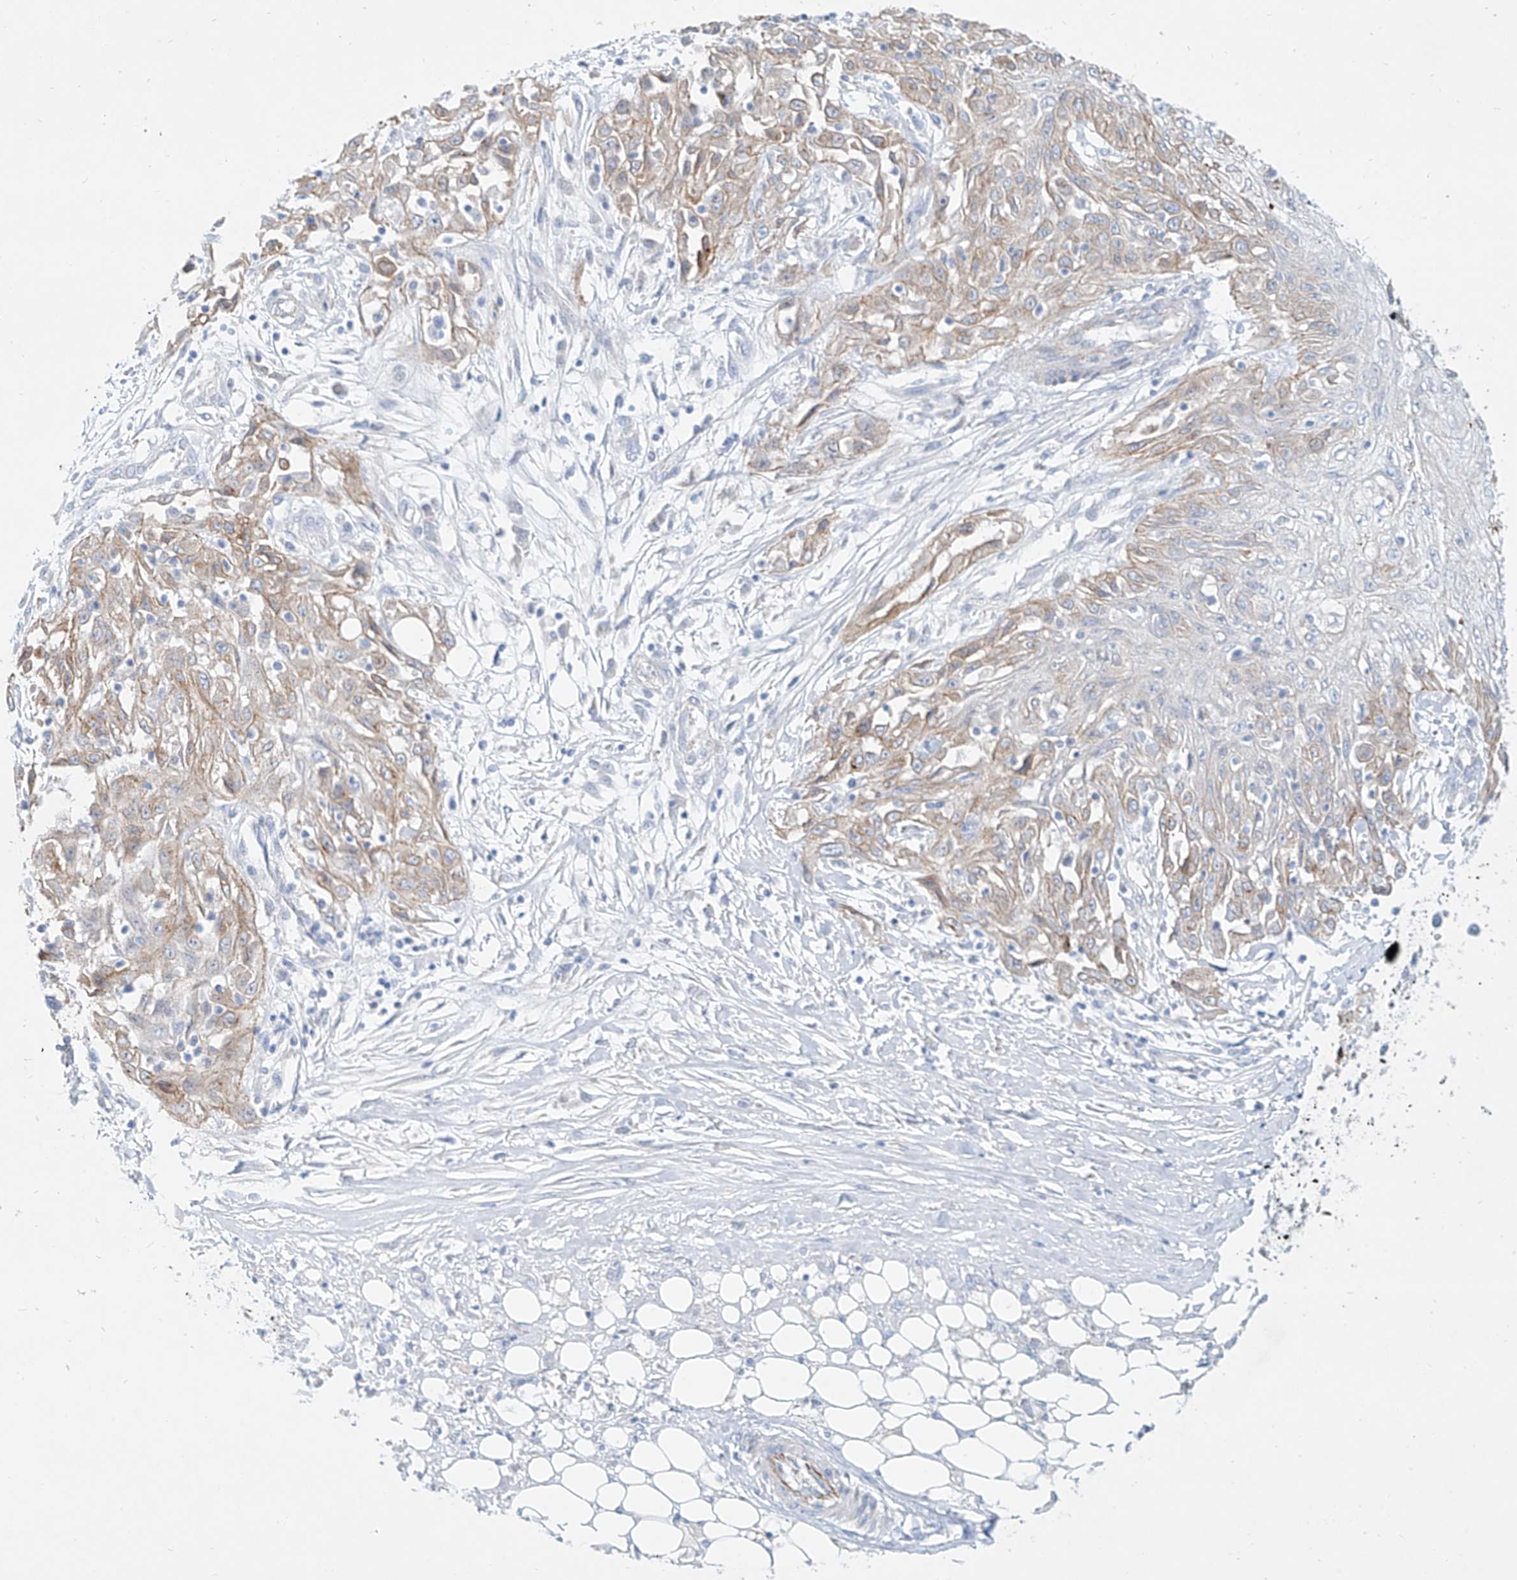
{"staining": {"intensity": "weak", "quantity": ">75%", "location": "cytoplasmic/membranous"}, "tissue": "skin cancer", "cell_type": "Tumor cells", "image_type": "cancer", "snomed": [{"axis": "morphology", "description": "Squamous cell carcinoma, NOS"}, {"axis": "morphology", "description": "Squamous cell carcinoma, metastatic, NOS"}, {"axis": "topography", "description": "Skin"}, {"axis": "topography", "description": "Lymph node"}], "caption": "Skin metastatic squamous cell carcinoma stained for a protein shows weak cytoplasmic/membranous positivity in tumor cells.", "gene": "AJM1", "patient": {"sex": "male", "age": 75}}